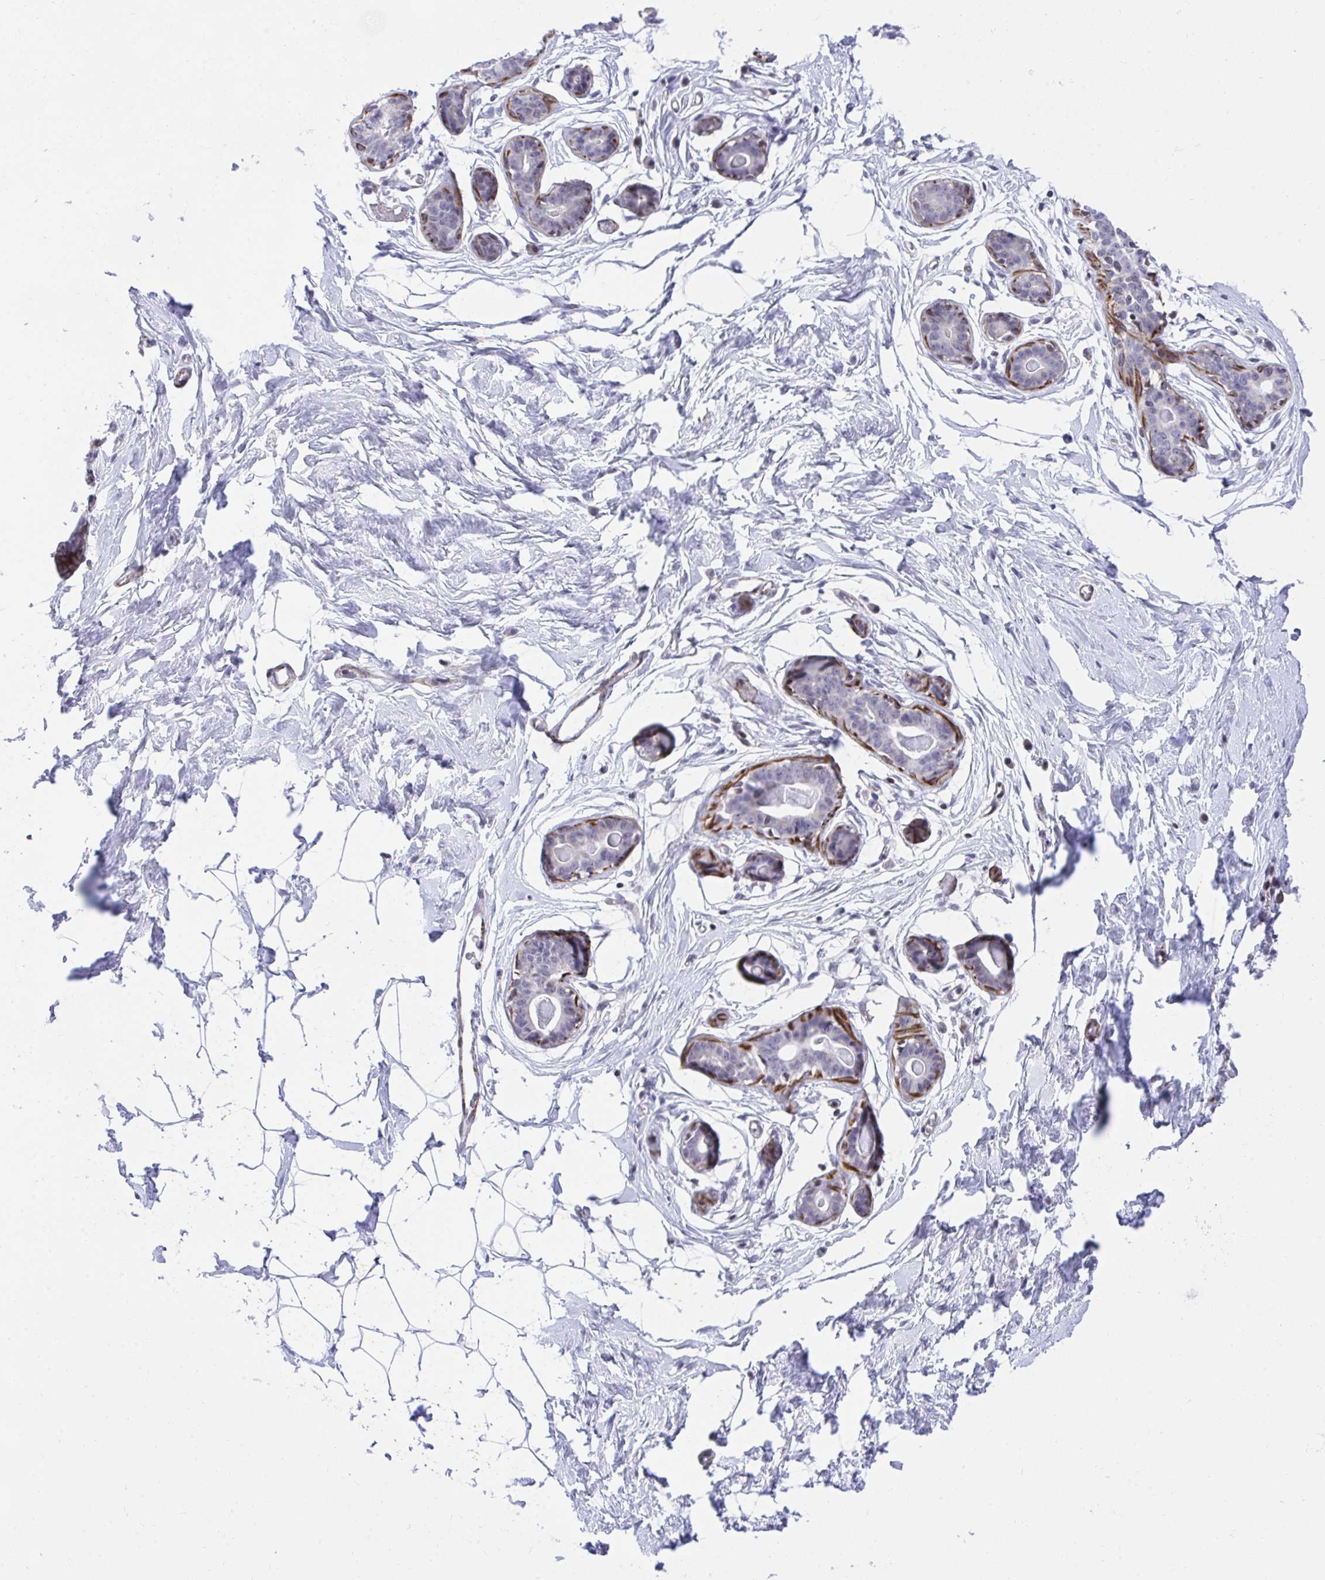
{"staining": {"intensity": "negative", "quantity": "none", "location": "none"}, "tissue": "breast", "cell_type": "Adipocytes", "image_type": "normal", "snomed": [{"axis": "morphology", "description": "Normal tissue, NOS"}, {"axis": "topography", "description": "Breast"}], "caption": "A high-resolution micrograph shows IHC staining of unremarkable breast, which shows no significant expression in adipocytes. (DAB (3,3'-diaminobenzidine) immunohistochemistry (IHC) visualized using brightfield microscopy, high magnification).", "gene": "KCNN4", "patient": {"sex": "female", "age": 45}}